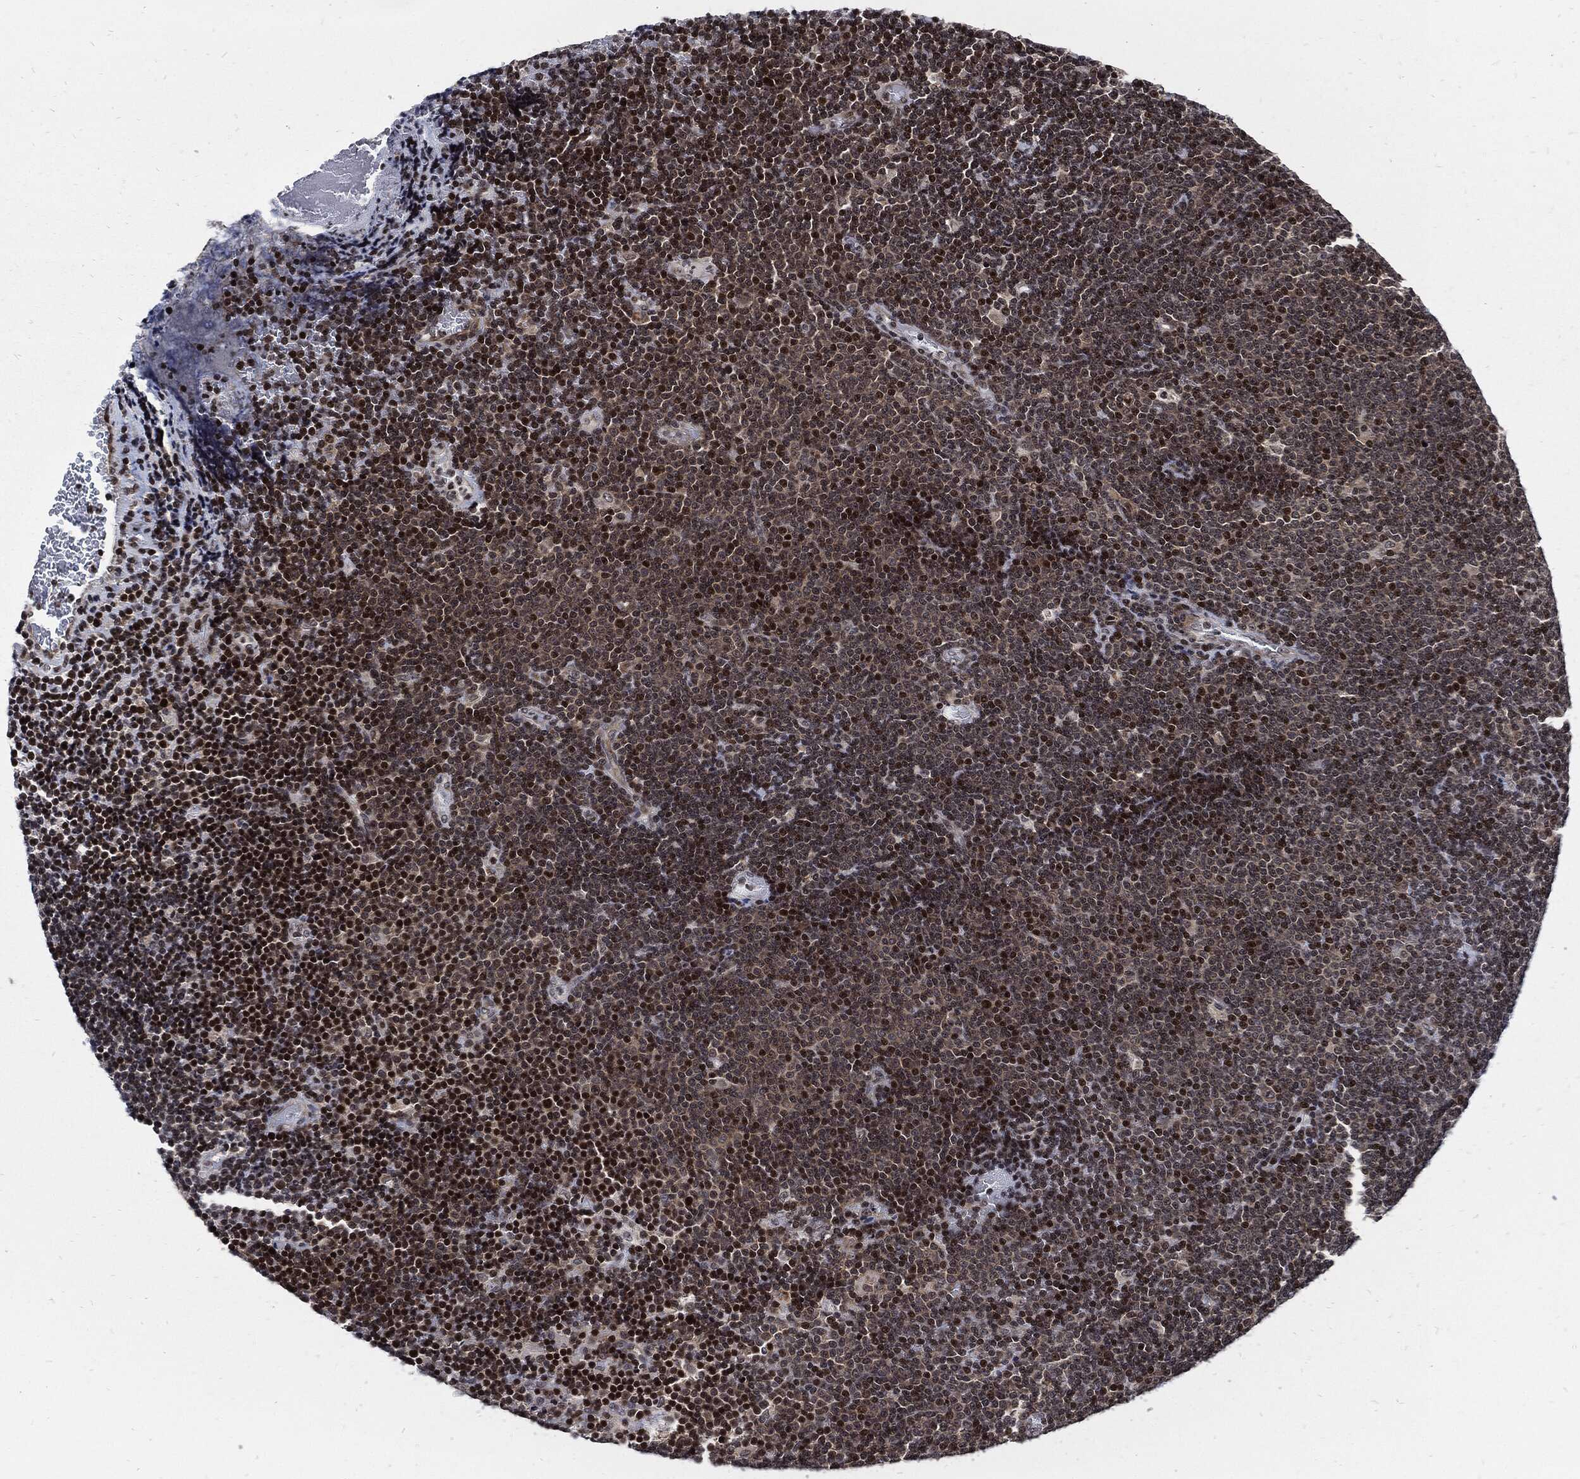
{"staining": {"intensity": "strong", "quantity": "<25%", "location": "nuclear"}, "tissue": "lymphoma", "cell_type": "Tumor cells", "image_type": "cancer", "snomed": [{"axis": "morphology", "description": "Malignant lymphoma, non-Hodgkin's type, Low grade"}, {"axis": "topography", "description": "Brain"}], "caption": "A medium amount of strong nuclear positivity is identified in about <25% of tumor cells in lymphoma tissue.", "gene": "ZNF775", "patient": {"sex": "female", "age": 66}}